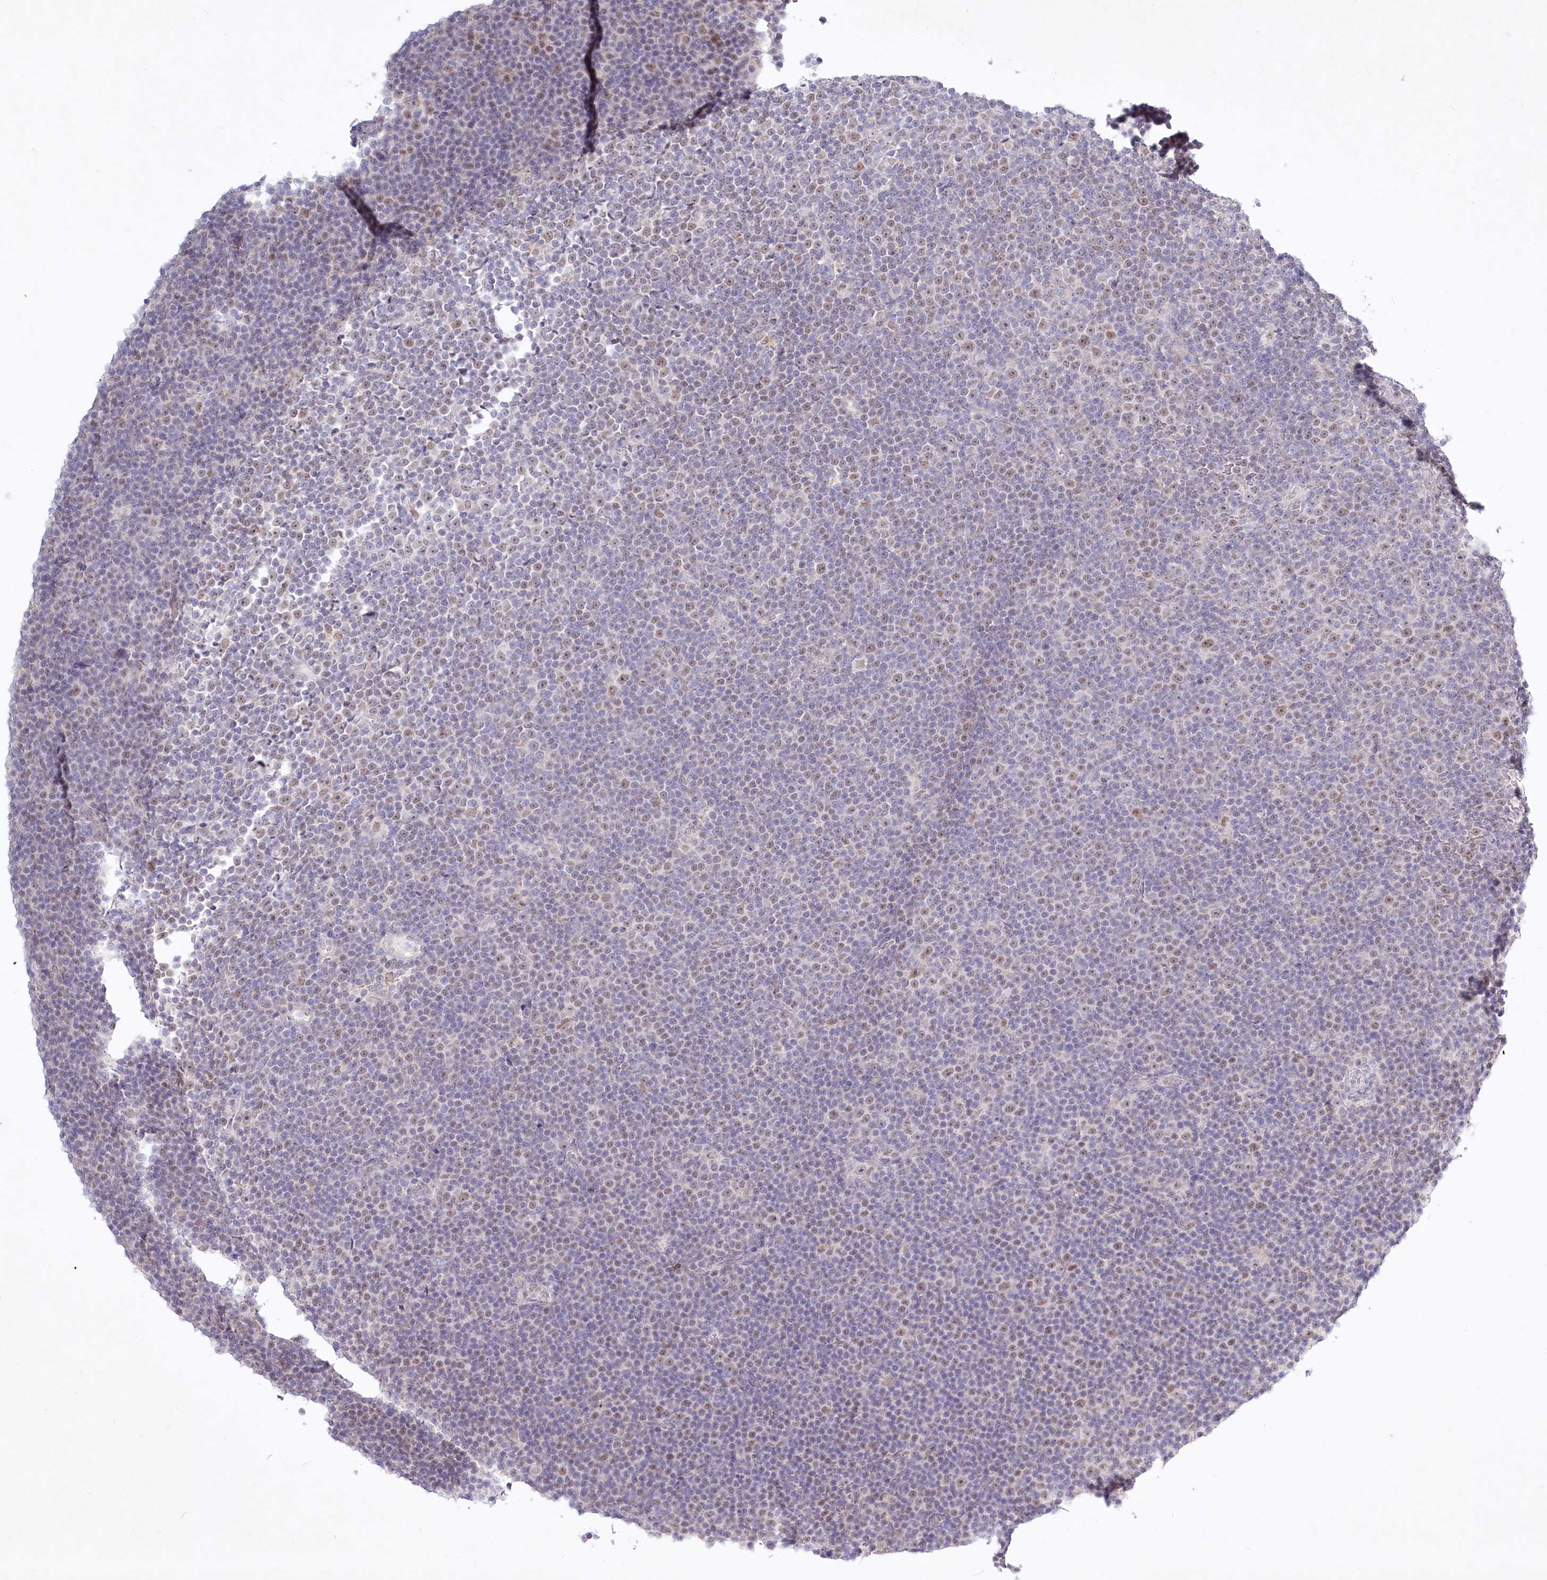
{"staining": {"intensity": "weak", "quantity": "25%-75%", "location": "nuclear"}, "tissue": "lymphoma", "cell_type": "Tumor cells", "image_type": "cancer", "snomed": [{"axis": "morphology", "description": "Malignant lymphoma, non-Hodgkin's type, Low grade"}, {"axis": "topography", "description": "Lymph node"}], "caption": "An image of malignant lymphoma, non-Hodgkin's type (low-grade) stained for a protein demonstrates weak nuclear brown staining in tumor cells. The protein is shown in brown color, while the nuclei are stained blue.", "gene": "ABITRAM", "patient": {"sex": "female", "age": 67}}